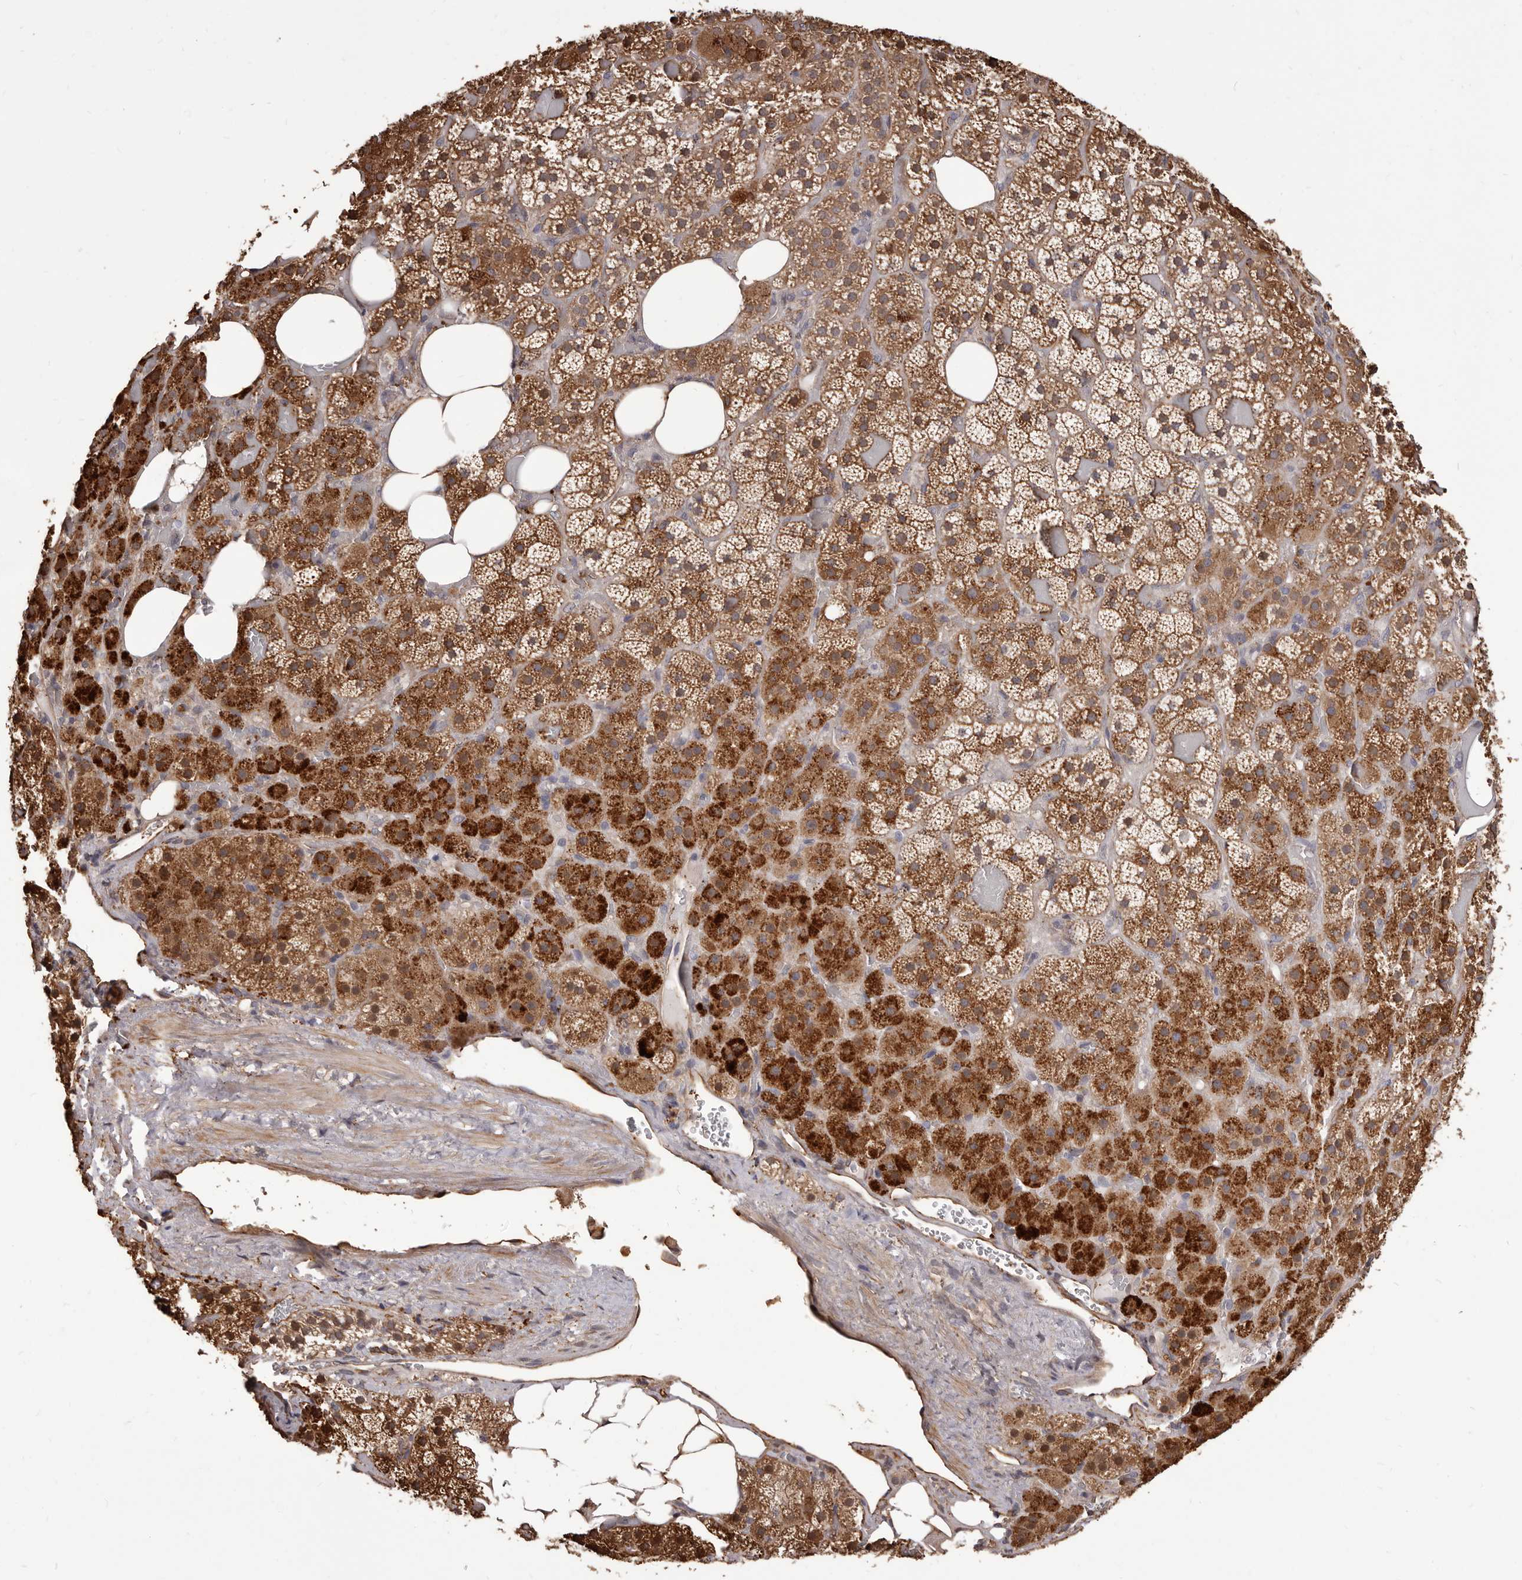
{"staining": {"intensity": "strong", "quantity": "25%-75%", "location": "cytoplasmic/membranous"}, "tissue": "adrenal gland", "cell_type": "Glandular cells", "image_type": "normal", "snomed": [{"axis": "morphology", "description": "Normal tissue, NOS"}, {"axis": "topography", "description": "Adrenal gland"}], "caption": "Immunohistochemical staining of unremarkable human adrenal gland demonstrates high levels of strong cytoplasmic/membranous expression in approximately 25%-75% of glandular cells.", "gene": "ALPK1", "patient": {"sex": "female", "age": 59}}